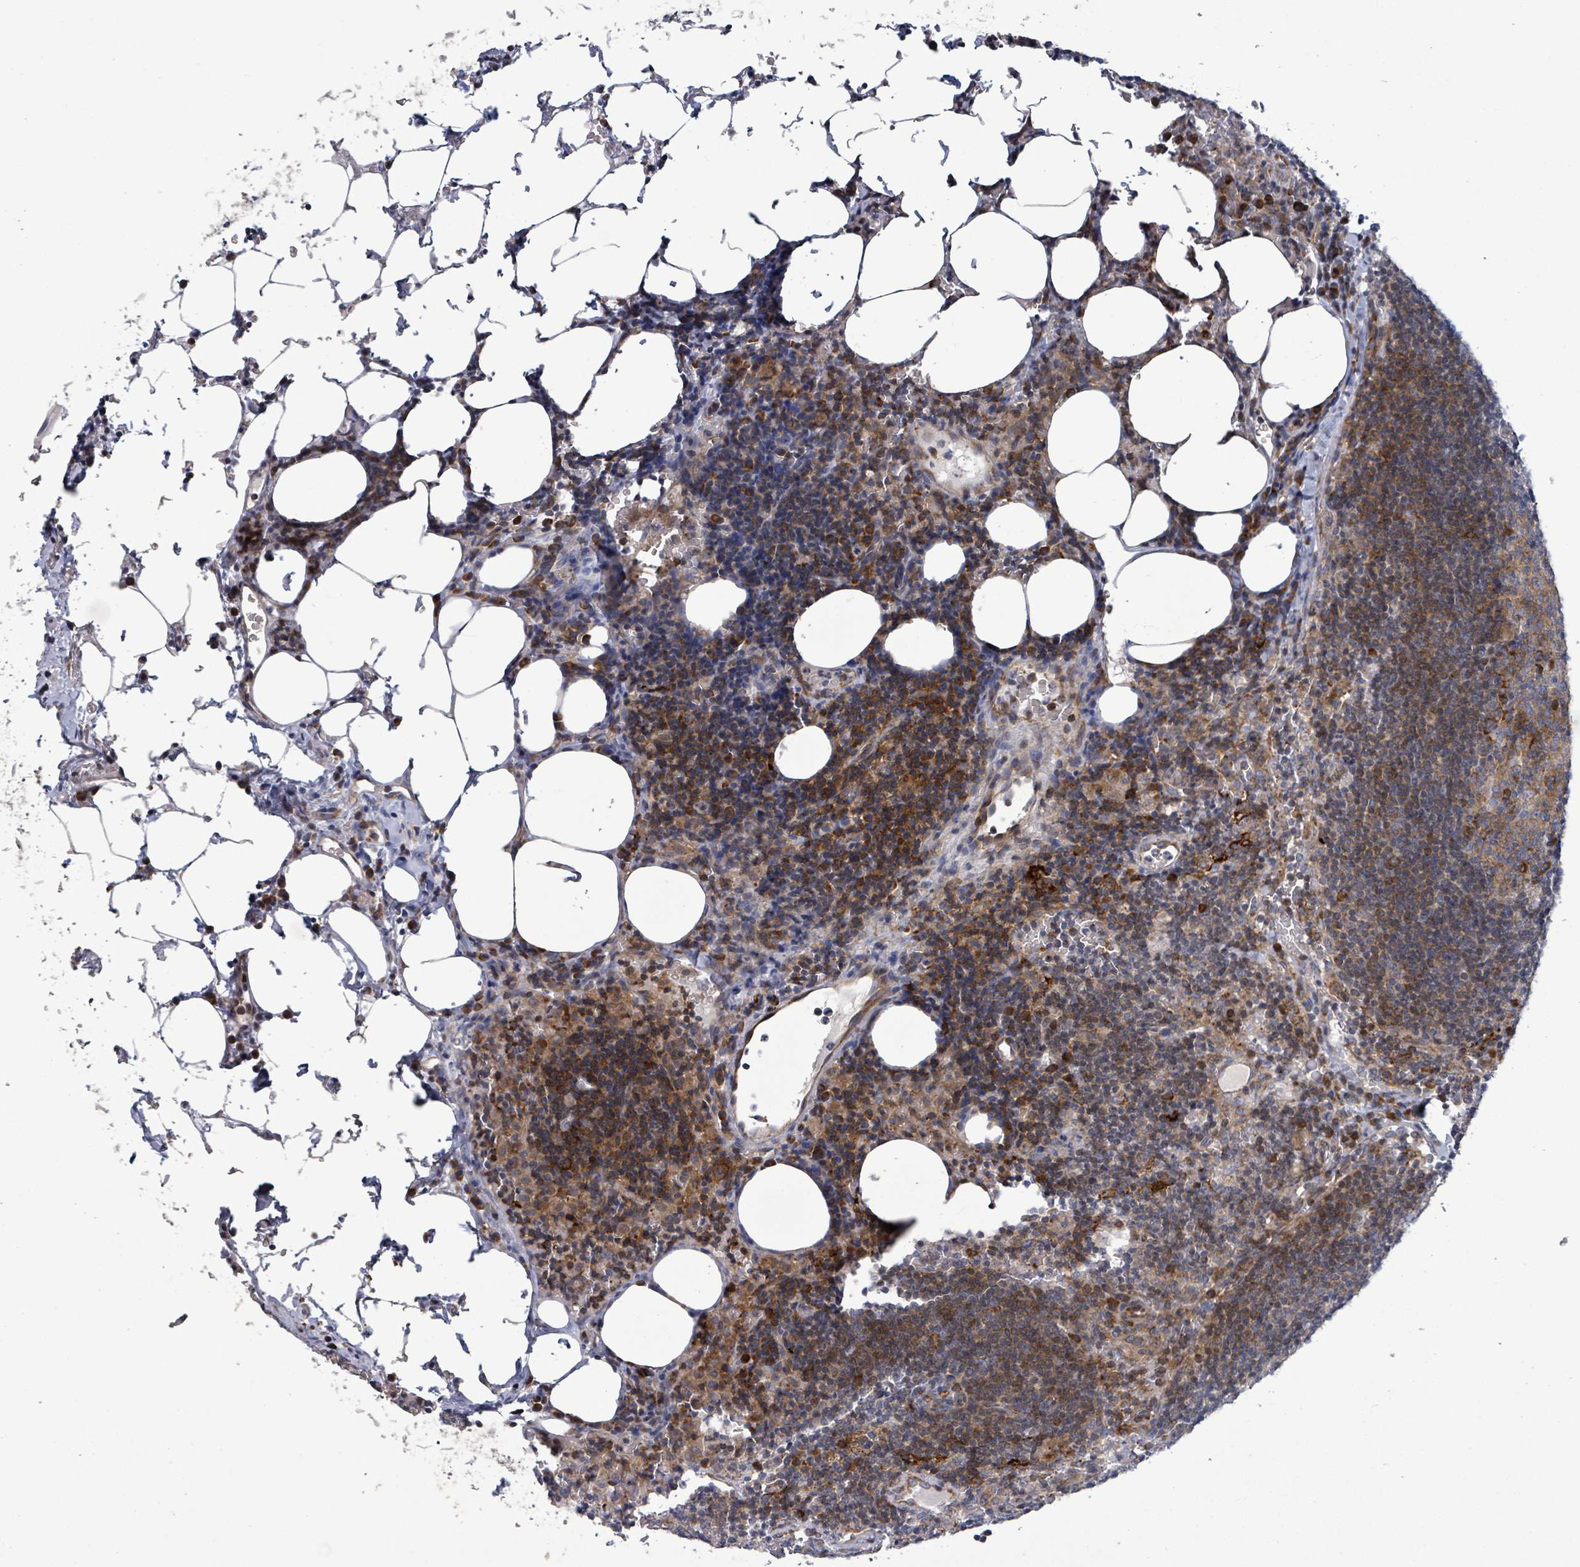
{"staining": {"intensity": "moderate", "quantity": "<25%", "location": "cytoplasmic/membranous"}, "tissue": "lymph node", "cell_type": "Germinal center cells", "image_type": "normal", "snomed": [{"axis": "morphology", "description": "Normal tissue, NOS"}, {"axis": "topography", "description": "Lymph node"}], "caption": "Brown immunohistochemical staining in normal human lymph node shows moderate cytoplasmic/membranous expression in about <25% of germinal center cells. The protein of interest is shown in brown color, while the nuclei are stained blue.", "gene": "LILRA4", "patient": {"sex": "male", "age": 62}}